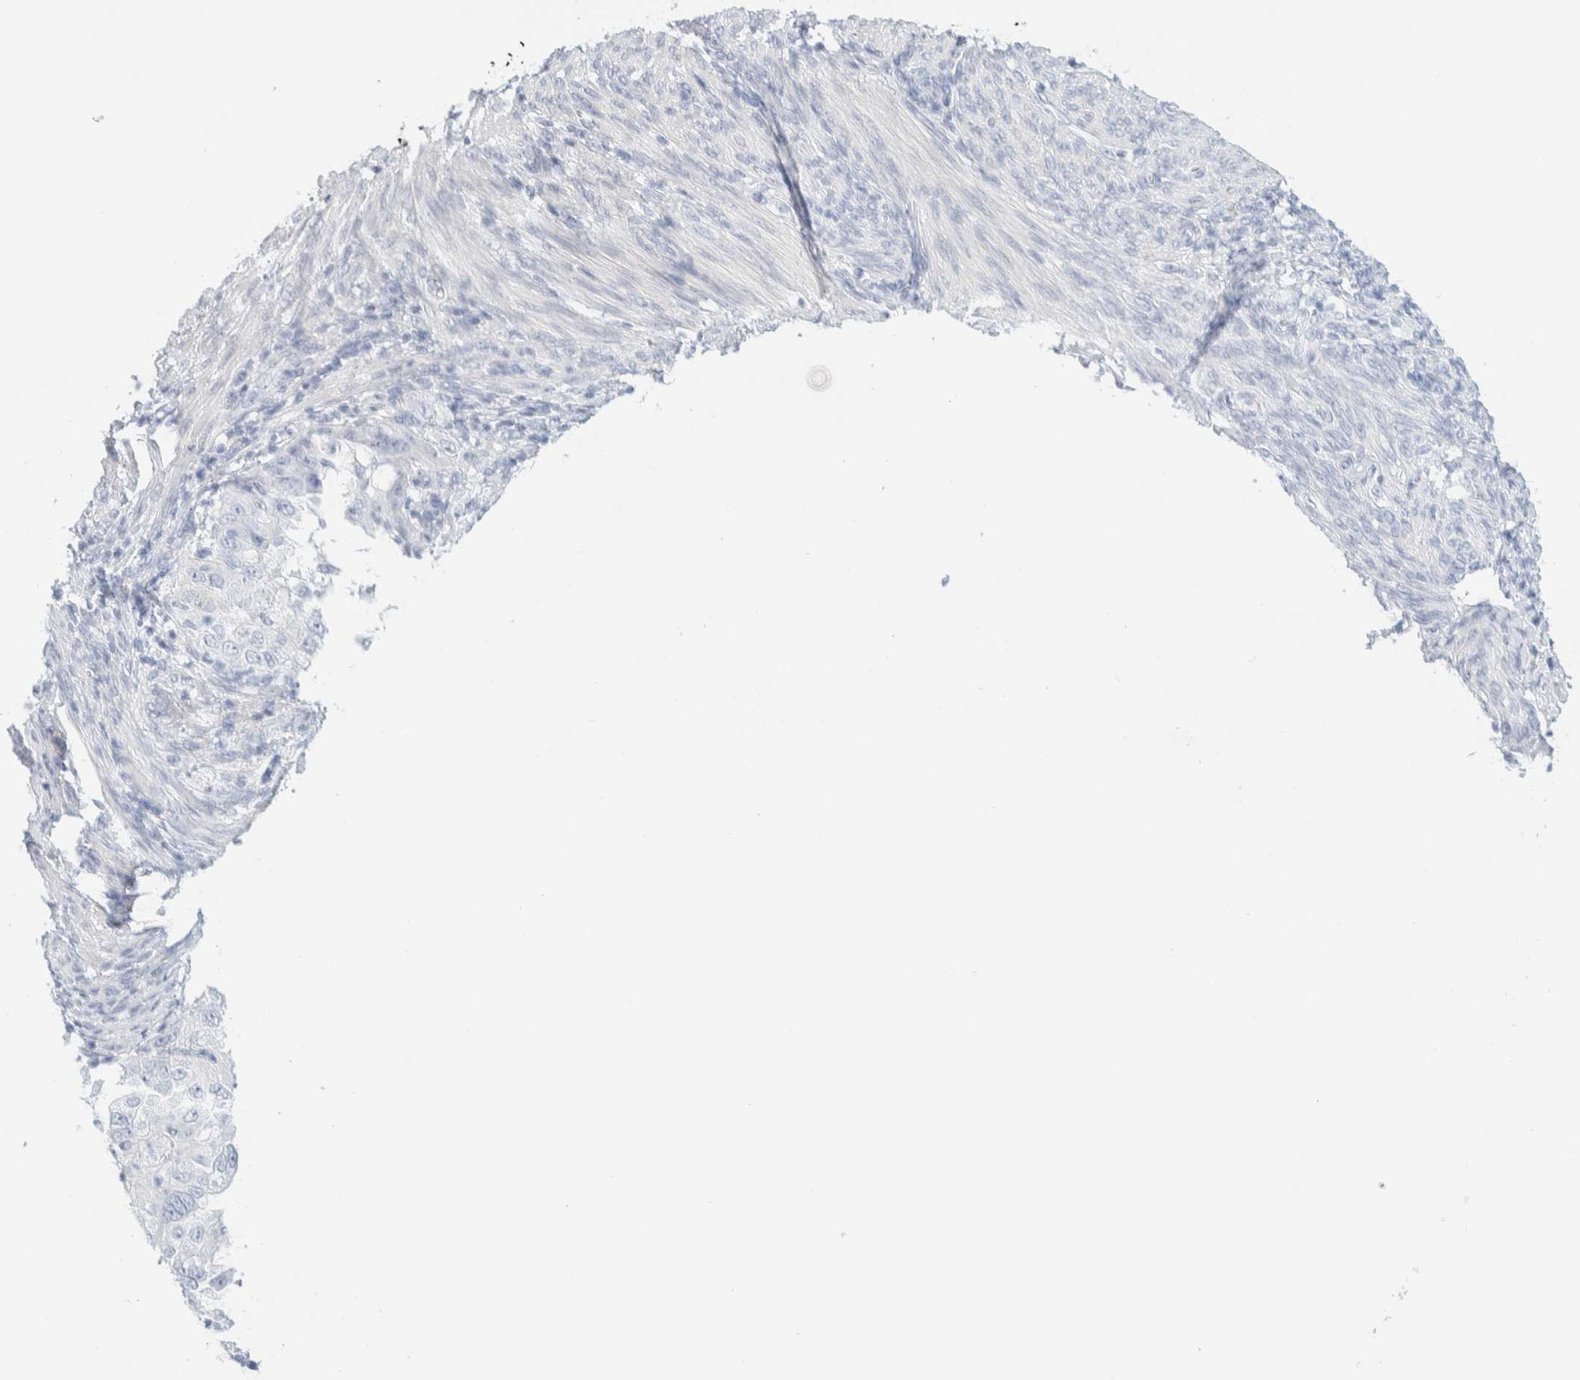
{"staining": {"intensity": "negative", "quantity": "none", "location": "none"}, "tissue": "endometrial cancer", "cell_type": "Tumor cells", "image_type": "cancer", "snomed": [{"axis": "morphology", "description": "Adenocarcinoma, NOS"}, {"axis": "topography", "description": "Endometrium"}], "caption": "Tumor cells show no significant protein positivity in endometrial cancer (adenocarcinoma).", "gene": "ATCAY", "patient": {"sex": "female", "age": 85}}